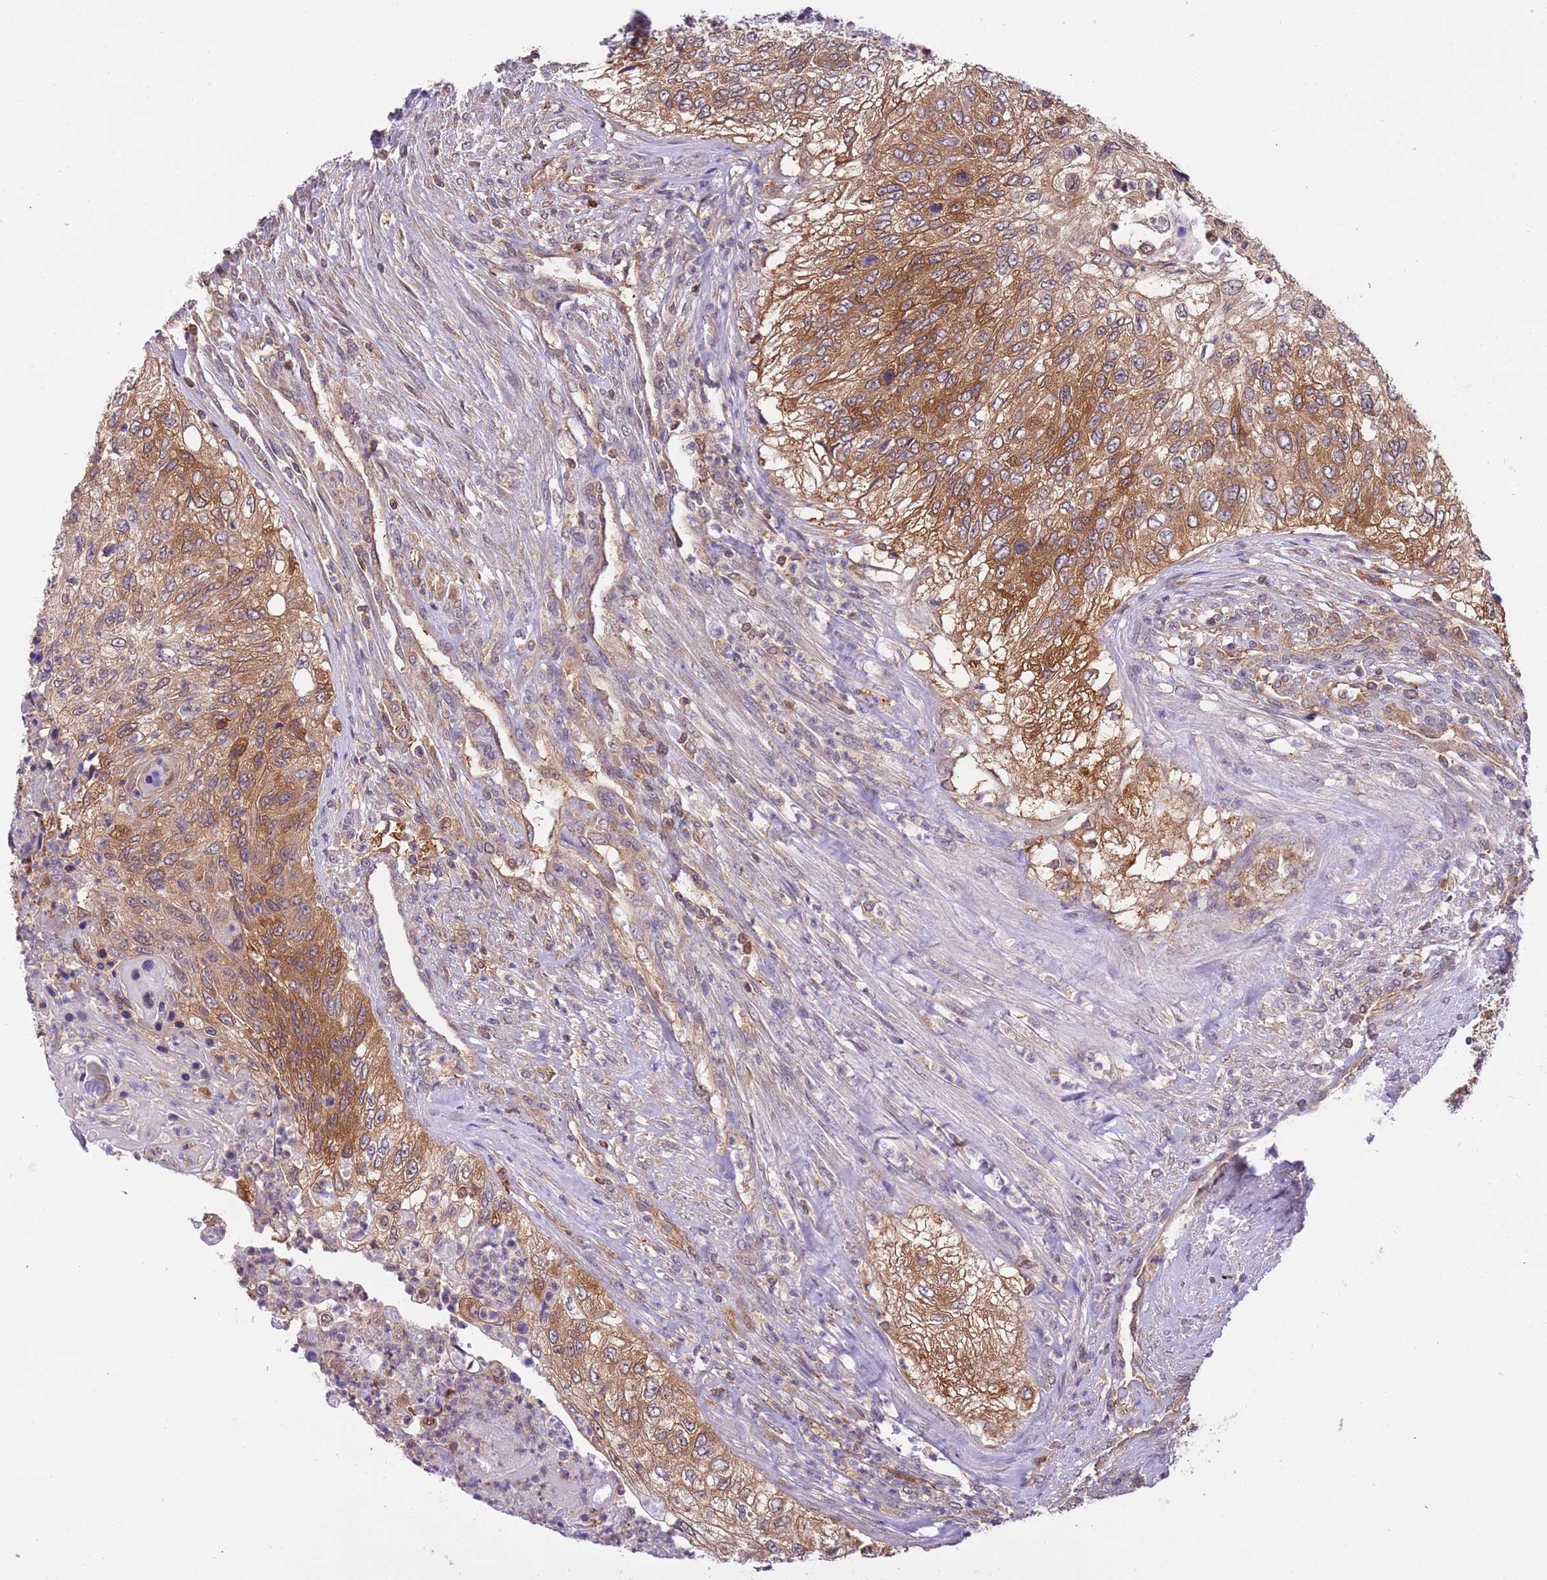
{"staining": {"intensity": "strong", "quantity": ">75%", "location": "cytoplasmic/membranous"}, "tissue": "urothelial cancer", "cell_type": "Tumor cells", "image_type": "cancer", "snomed": [{"axis": "morphology", "description": "Urothelial carcinoma, High grade"}, {"axis": "topography", "description": "Urinary bladder"}], "caption": "Immunohistochemistry (IHC) staining of urothelial carcinoma (high-grade), which exhibits high levels of strong cytoplasmic/membranous expression in about >75% of tumor cells indicating strong cytoplasmic/membranous protein positivity. The staining was performed using DAB (brown) for protein detection and nuclei were counterstained in hematoxylin (blue).", "gene": "STIP1", "patient": {"sex": "female", "age": 60}}